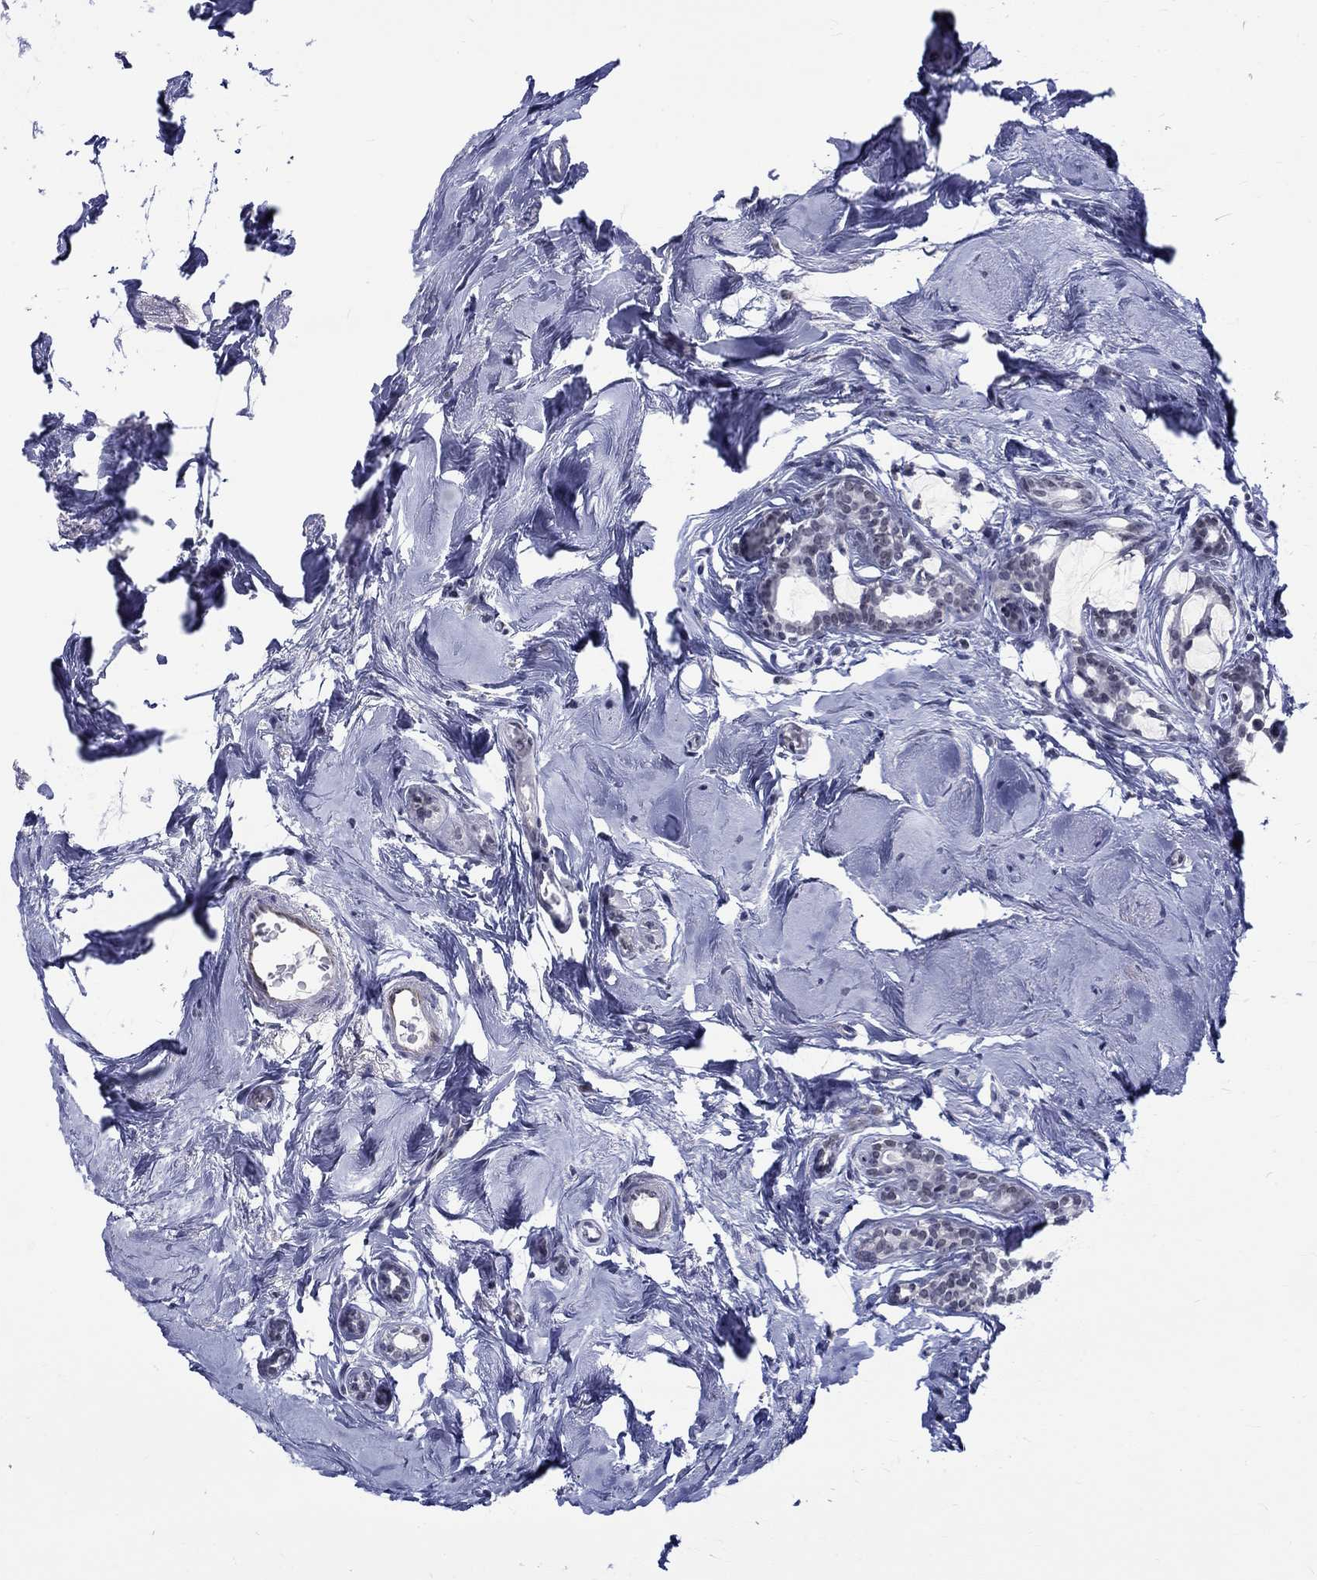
{"staining": {"intensity": "negative", "quantity": "none", "location": "none"}, "tissue": "breast cancer", "cell_type": "Tumor cells", "image_type": "cancer", "snomed": [{"axis": "morphology", "description": "Duct carcinoma"}, {"axis": "topography", "description": "Breast"}], "caption": "The photomicrograph demonstrates no significant staining in tumor cells of breast cancer. (DAB (3,3'-diaminobenzidine) IHC, high magnification).", "gene": "ST6GALNAC1", "patient": {"sex": "female", "age": 83}}